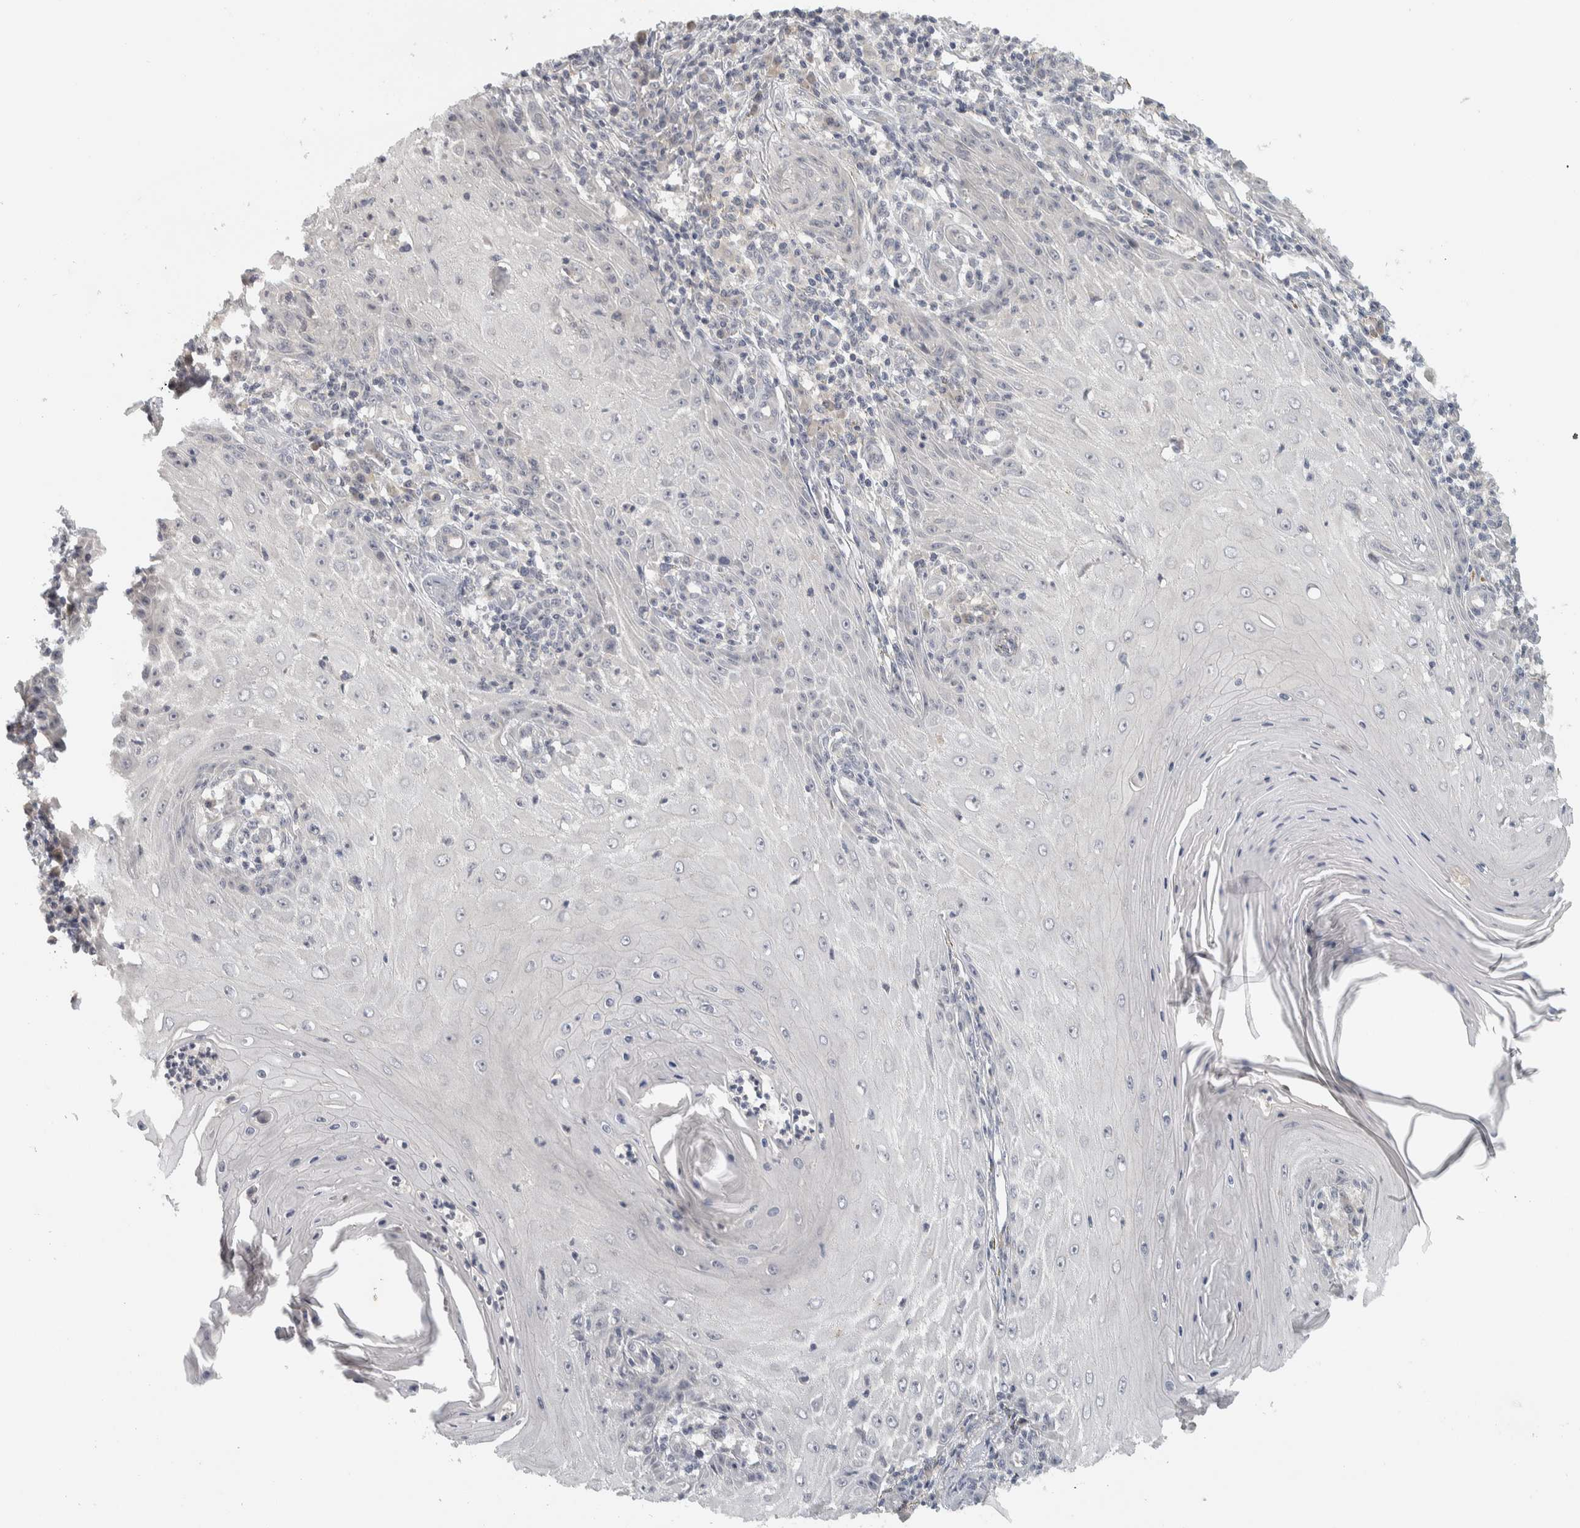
{"staining": {"intensity": "negative", "quantity": "none", "location": "none"}, "tissue": "skin cancer", "cell_type": "Tumor cells", "image_type": "cancer", "snomed": [{"axis": "morphology", "description": "Squamous cell carcinoma, NOS"}, {"axis": "topography", "description": "Skin"}], "caption": "Squamous cell carcinoma (skin) was stained to show a protein in brown. There is no significant positivity in tumor cells.", "gene": "AFP", "patient": {"sex": "female", "age": 73}}